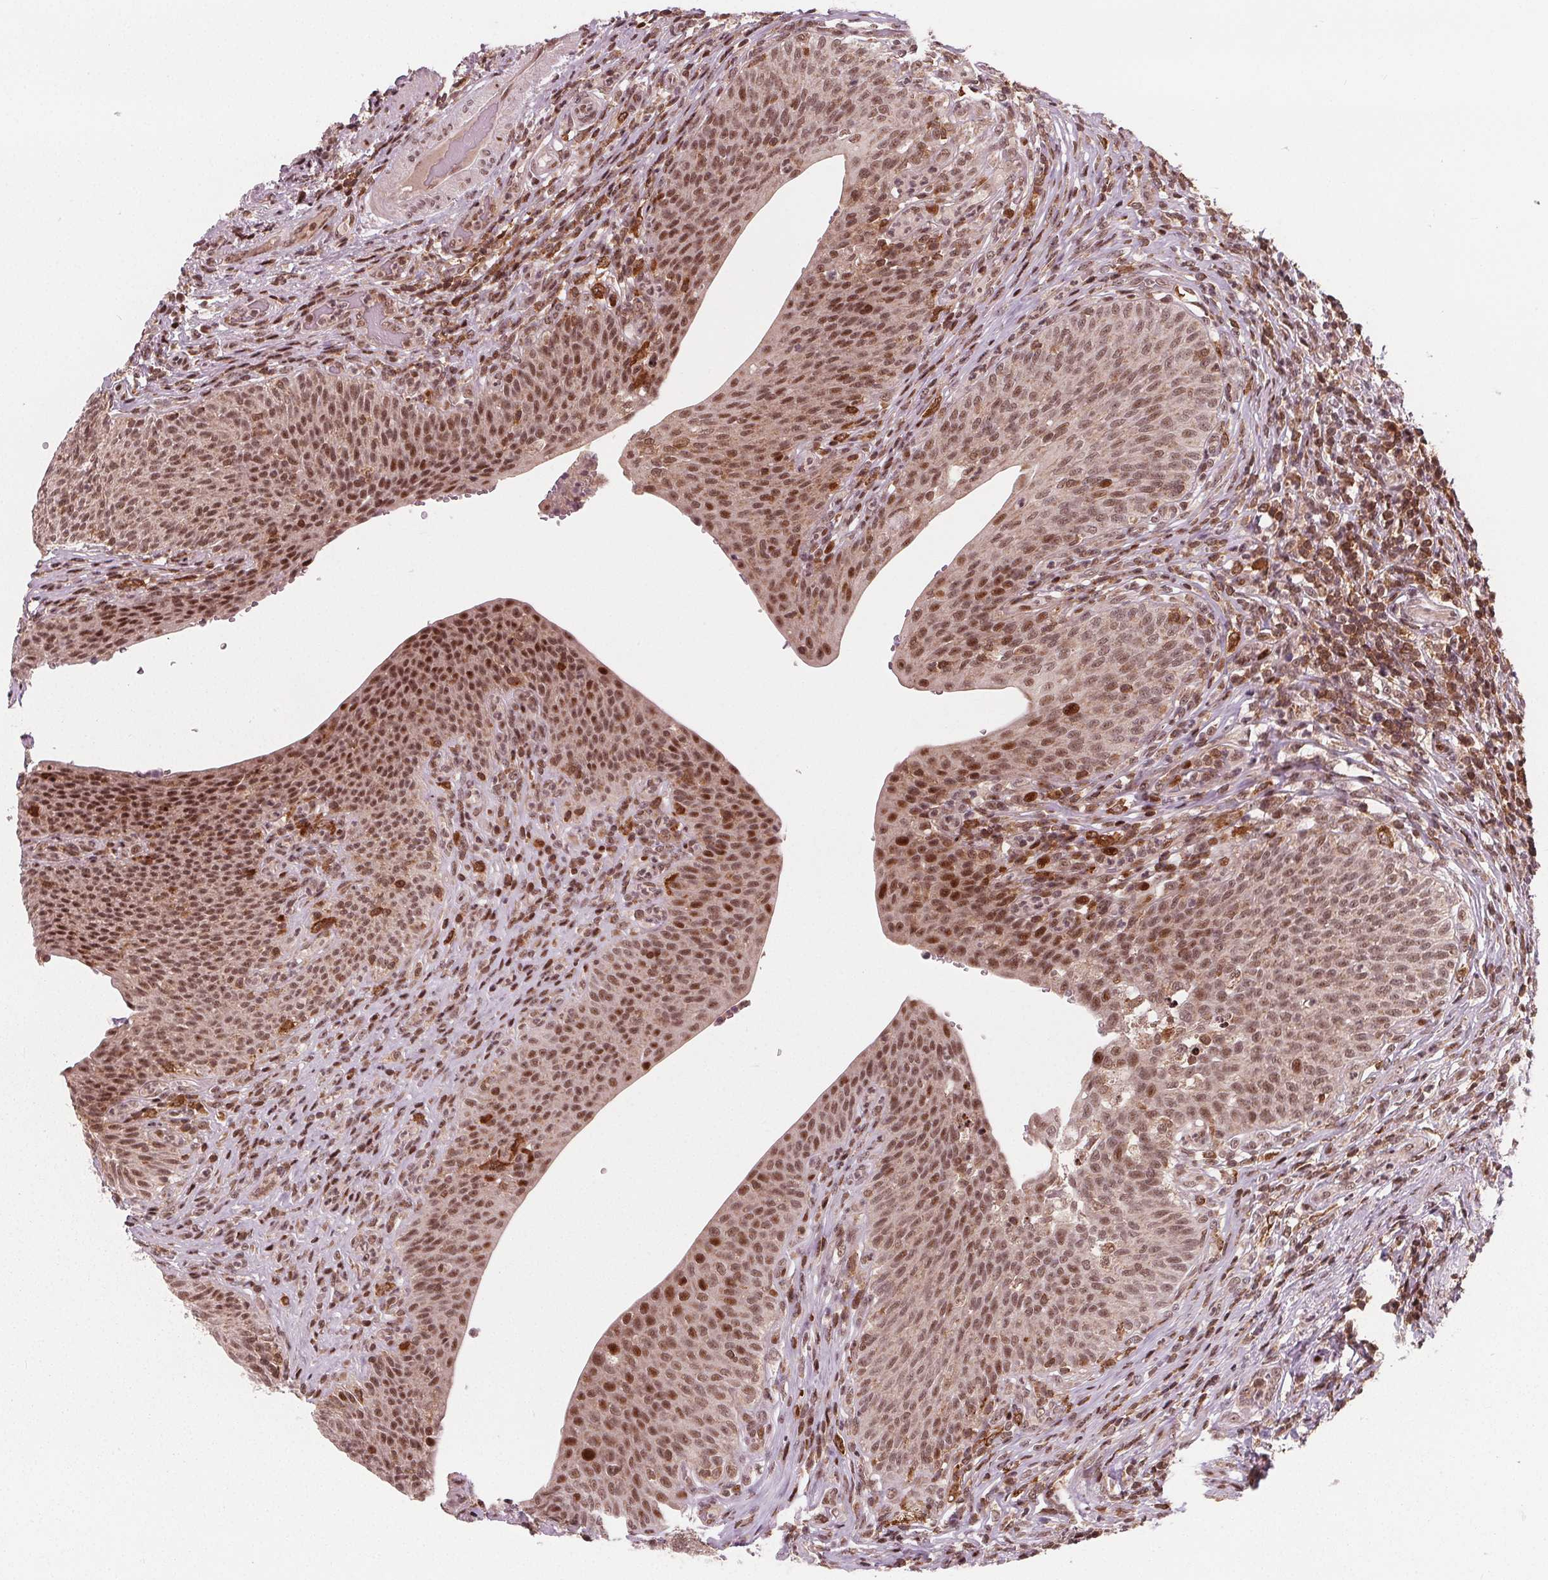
{"staining": {"intensity": "moderate", "quantity": ">75%", "location": "cytoplasmic/membranous,nuclear"}, "tissue": "urinary bladder", "cell_type": "Urothelial cells", "image_type": "normal", "snomed": [{"axis": "morphology", "description": "Normal tissue, NOS"}, {"axis": "topography", "description": "Urinary bladder"}, {"axis": "topography", "description": "Peripheral nerve tissue"}], "caption": "Unremarkable urinary bladder was stained to show a protein in brown. There is medium levels of moderate cytoplasmic/membranous,nuclear staining in about >75% of urothelial cells. (Stains: DAB (3,3'-diaminobenzidine) in brown, nuclei in blue, Microscopy: brightfield microscopy at high magnification).", "gene": "SNRNP35", "patient": {"sex": "male", "age": 66}}